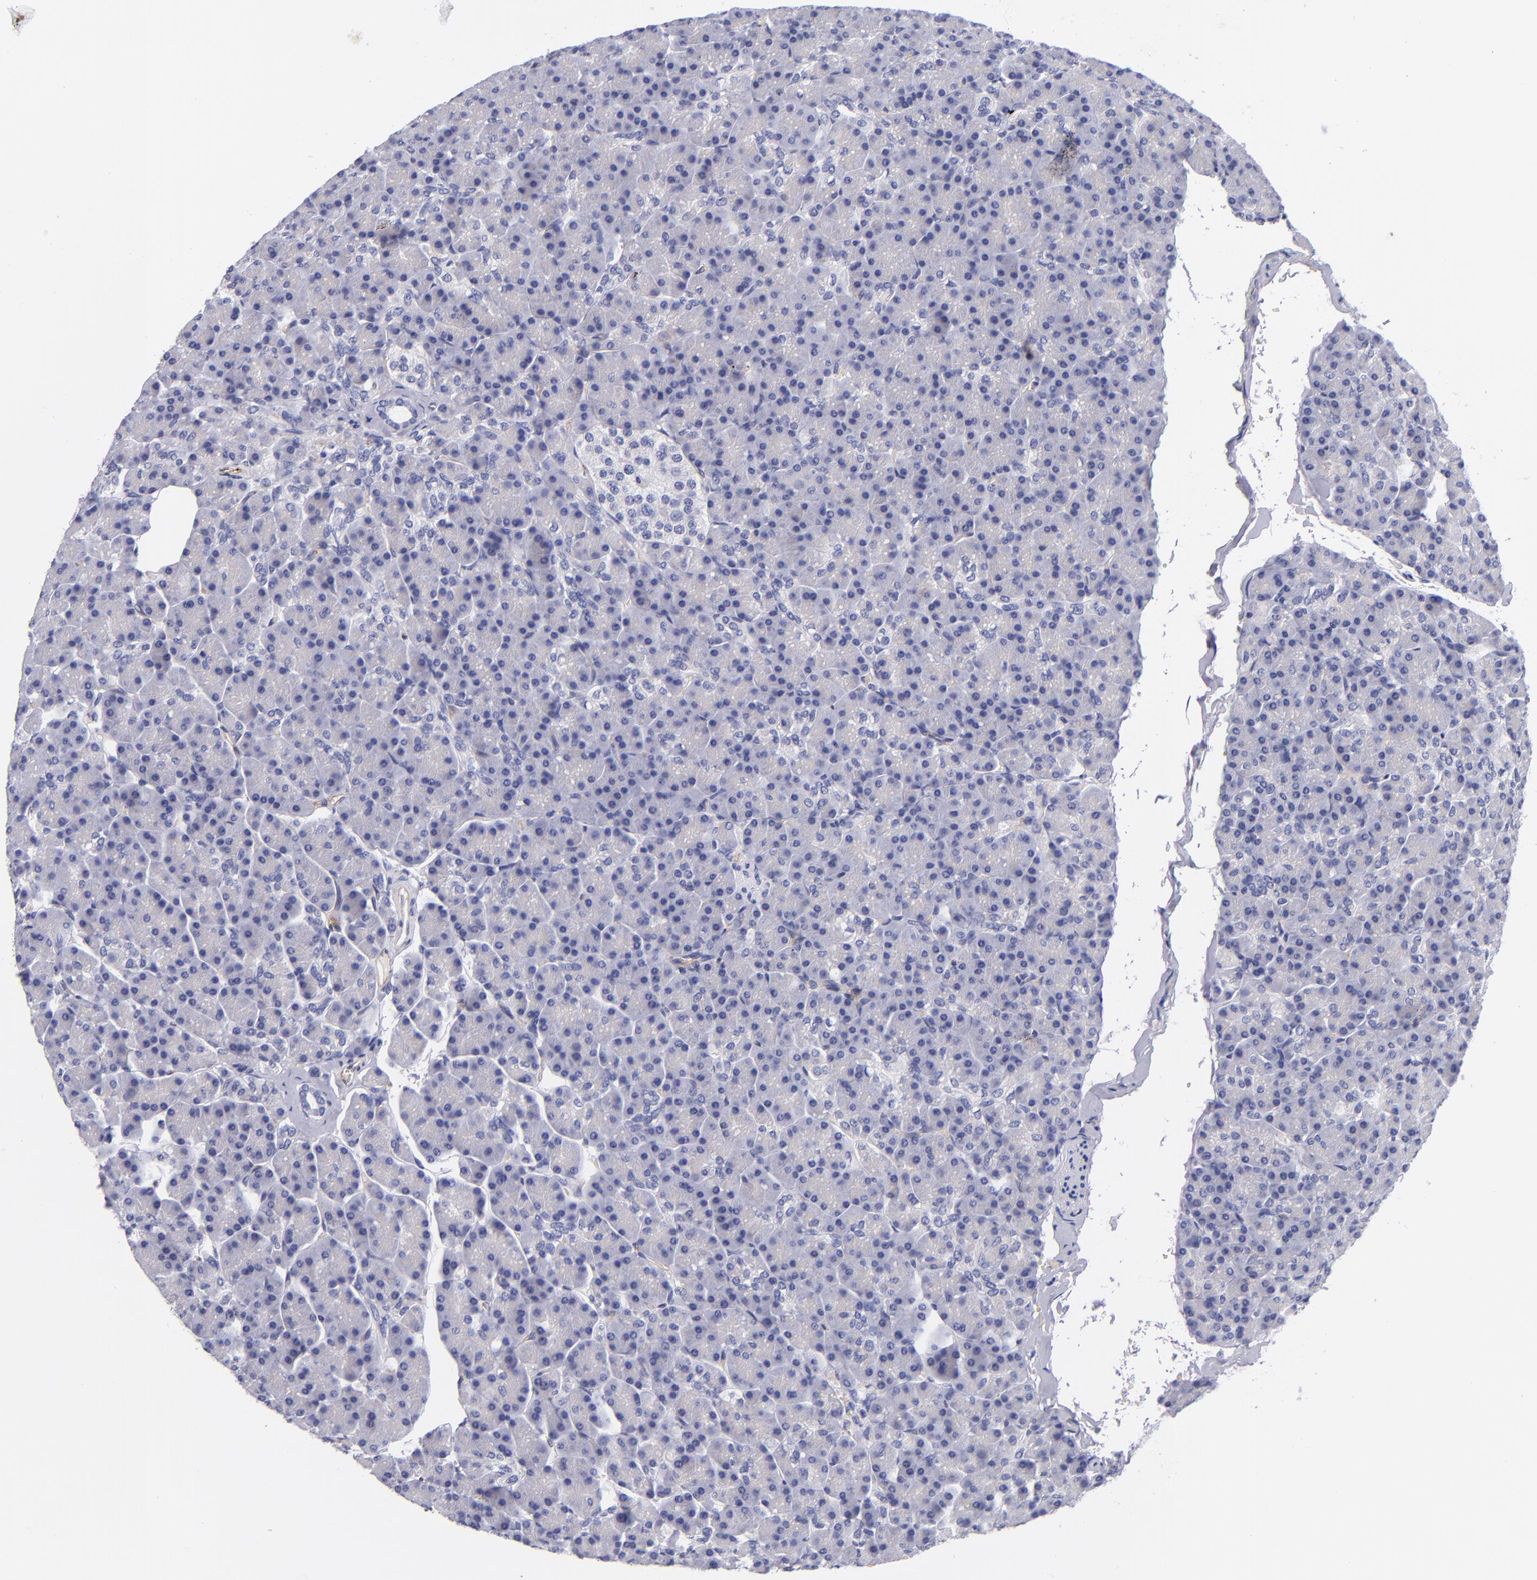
{"staining": {"intensity": "negative", "quantity": "none", "location": "none"}, "tissue": "pancreas", "cell_type": "Exocrine glandular cells", "image_type": "normal", "snomed": [{"axis": "morphology", "description": "Normal tissue, NOS"}, {"axis": "topography", "description": "Pancreas"}], "caption": "Pancreas stained for a protein using immunohistochemistry displays no staining exocrine glandular cells.", "gene": "NOS3", "patient": {"sex": "female", "age": 43}}